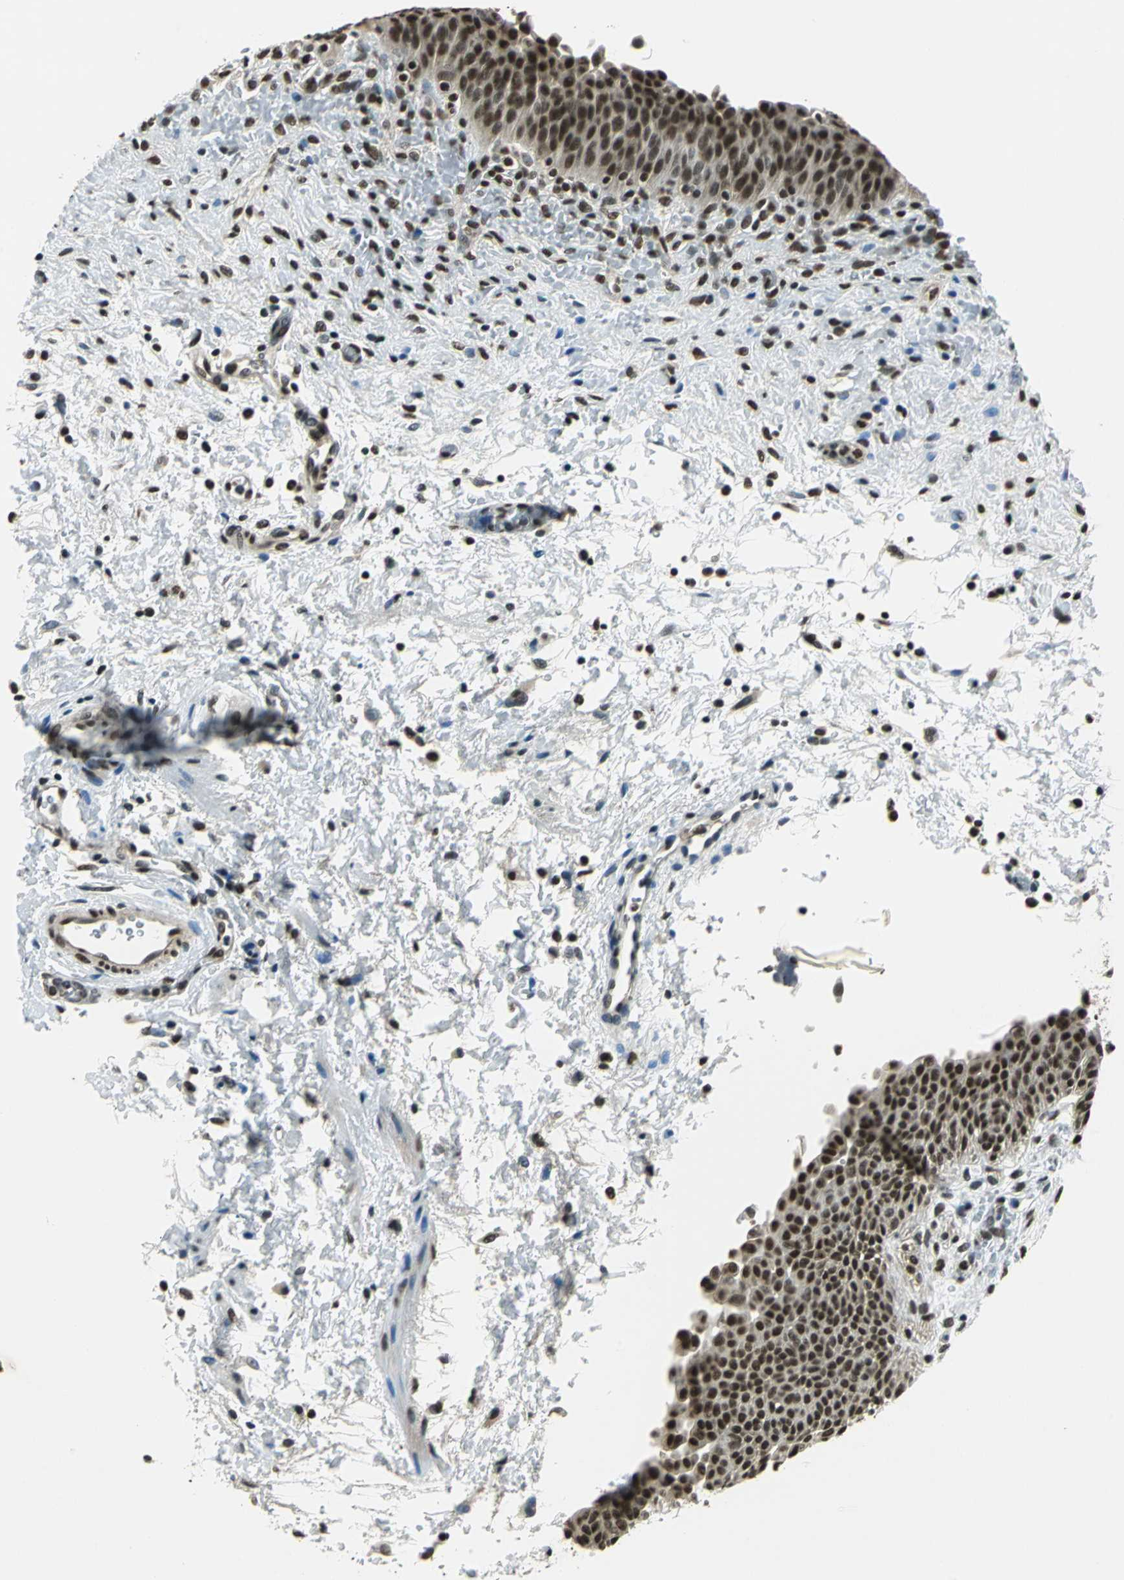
{"staining": {"intensity": "strong", "quantity": ">75%", "location": "nuclear"}, "tissue": "urinary bladder", "cell_type": "Urothelial cells", "image_type": "normal", "snomed": [{"axis": "morphology", "description": "Normal tissue, NOS"}, {"axis": "morphology", "description": "Dysplasia, NOS"}, {"axis": "topography", "description": "Urinary bladder"}], "caption": "DAB immunohistochemical staining of benign human urinary bladder demonstrates strong nuclear protein staining in about >75% of urothelial cells. (brown staining indicates protein expression, while blue staining denotes nuclei).", "gene": "RBM14", "patient": {"sex": "male", "age": 35}}